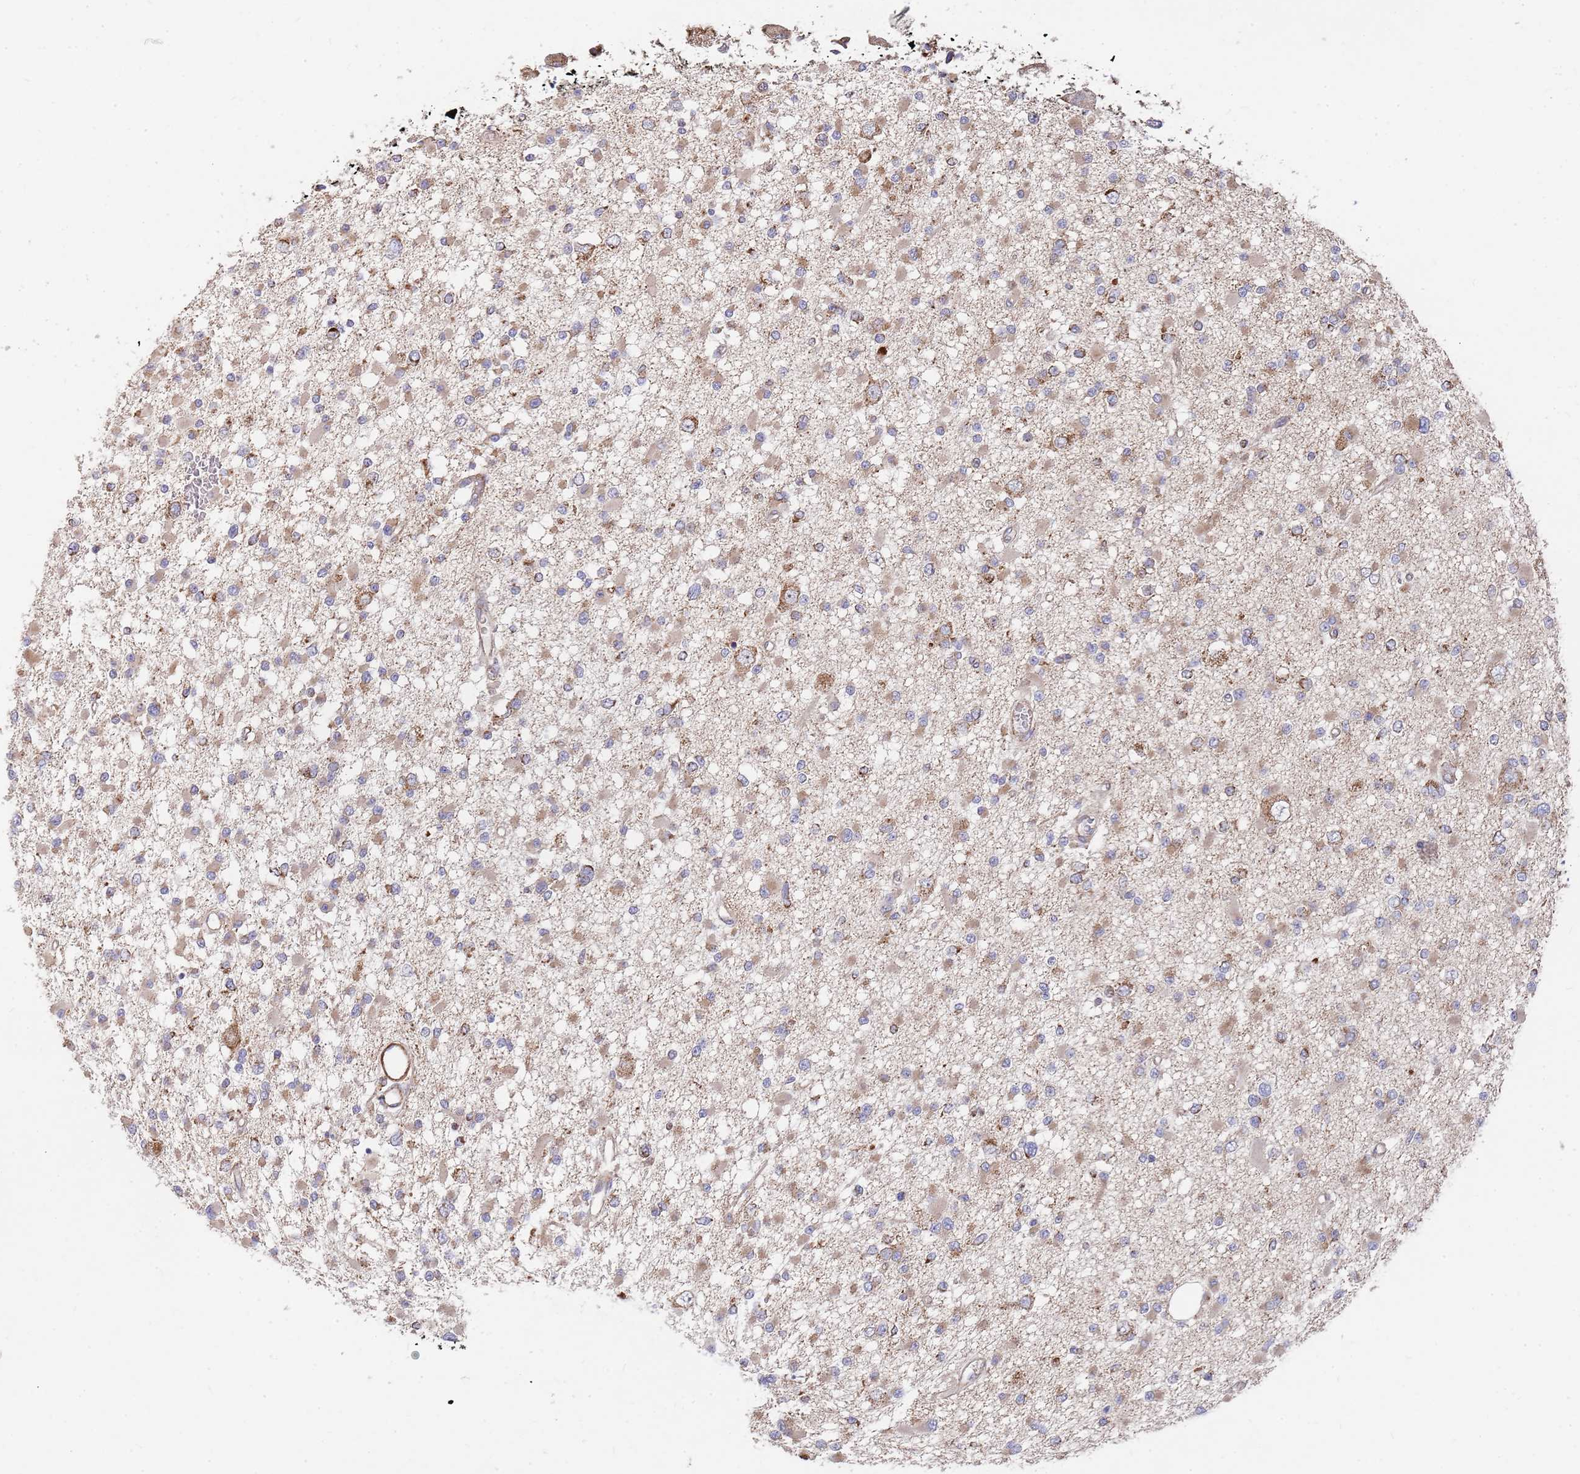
{"staining": {"intensity": "weak", "quantity": ">75%", "location": "cytoplasmic/membranous"}, "tissue": "glioma", "cell_type": "Tumor cells", "image_type": "cancer", "snomed": [{"axis": "morphology", "description": "Glioma, malignant, Low grade"}, {"axis": "topography", "description": "Brain"}], "caption": "This micrograph displays immunohistochemistry (IHC) staining of malignant low-grade glioma, with low weak cytoplasmic/membranous positivity in about >75% of tumor cells.", "gene": "WDFY3", "patient": {"sex": "female", "age": 22}}